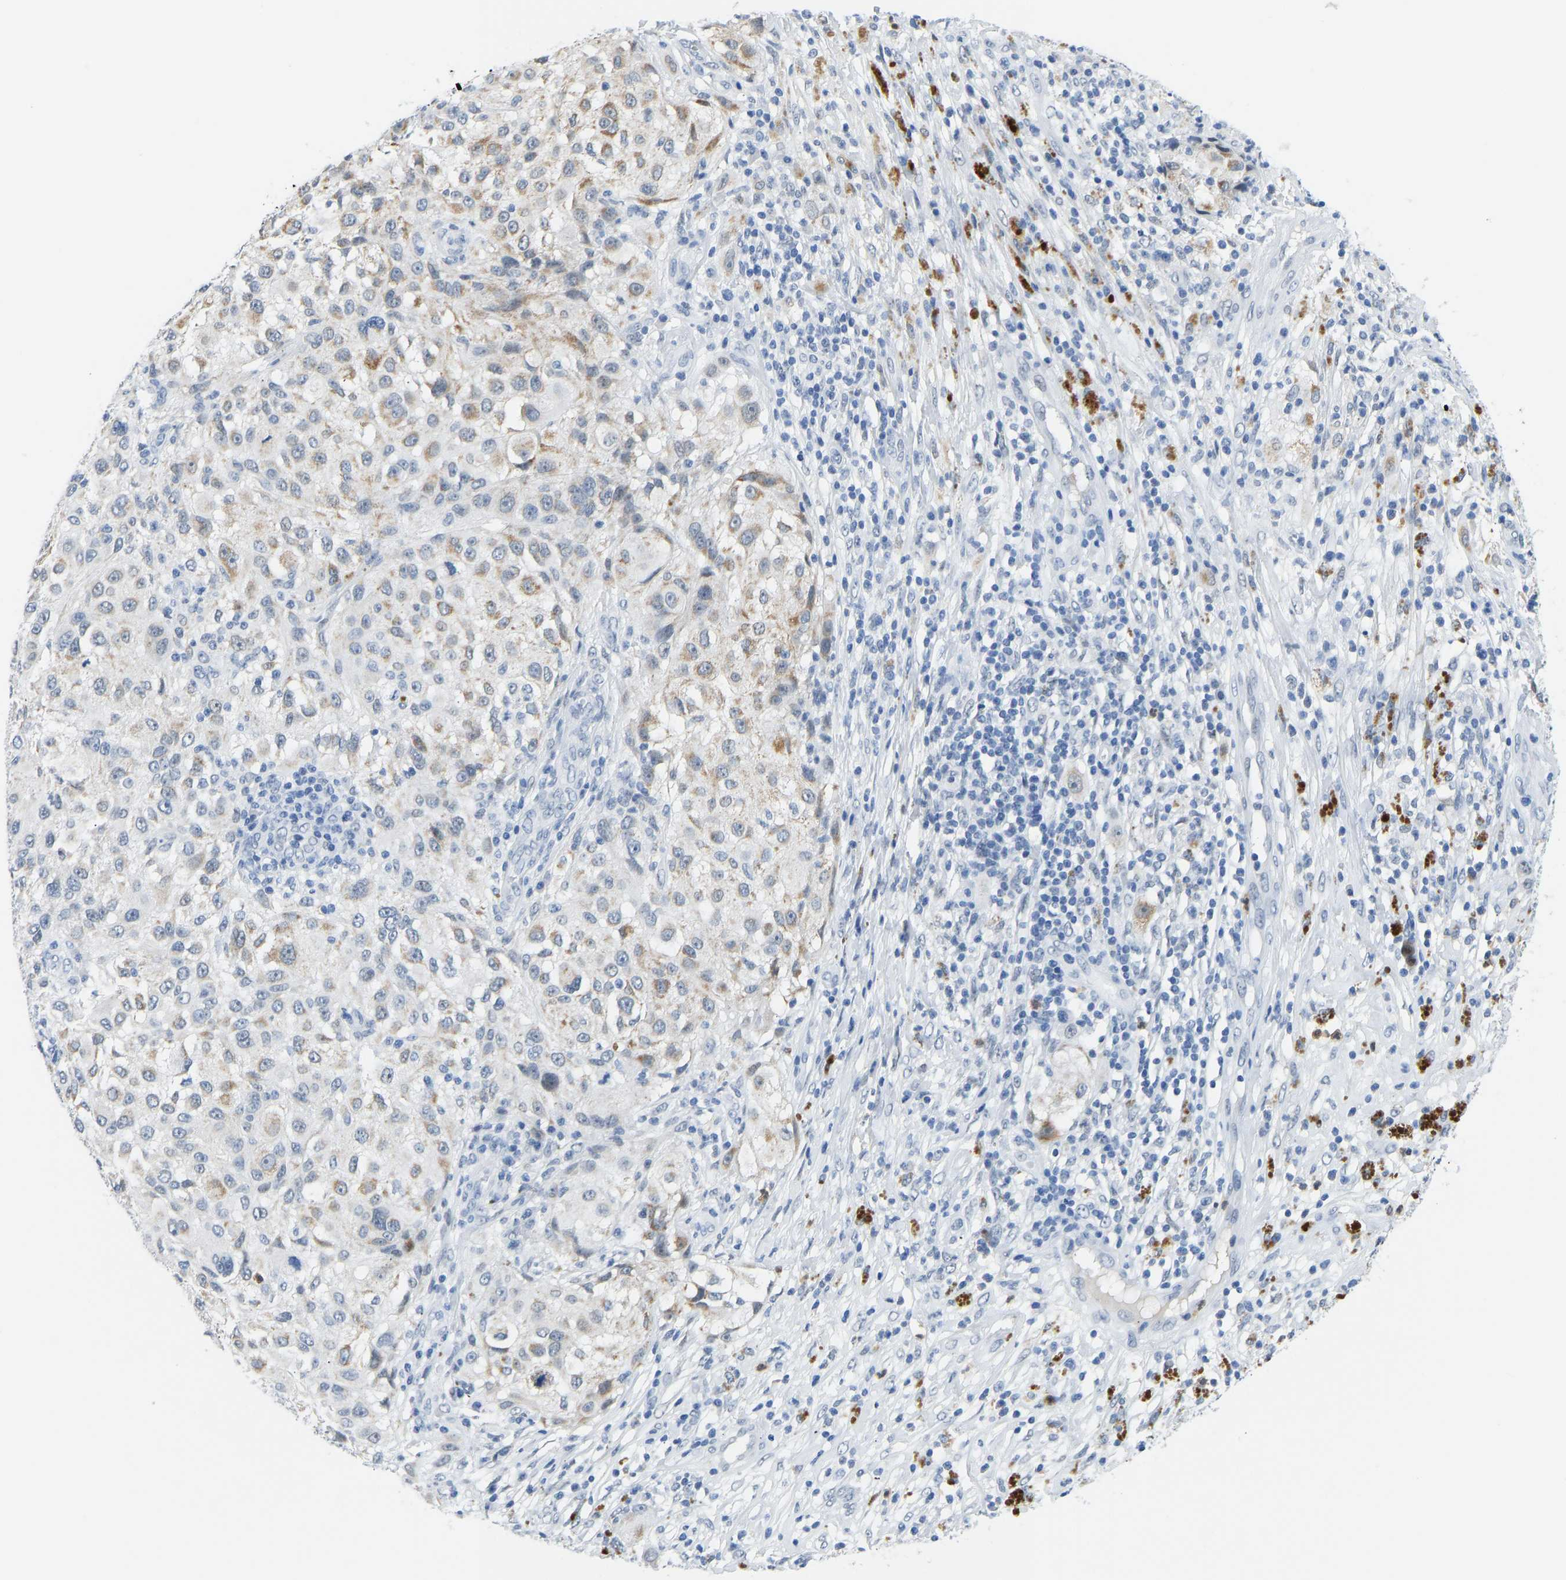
{"staining": {"intensity": "negative", "quantity": "none", "location": "none"}, "tissue": "melanoma", "cell_type": "Tumor cells", "image_type": "cancer", "snomed": [{"axis": "morphology", "description": "Necrosis, NOS"}, {"axis": "morphology", "description": "Malignant melanoma, NOS"}, {"axis": "topography", "description": "Skin"}], "caption": "This is a histopathology image of immunohistochemistry staining of melanoma, which shows no expression in tumor cells. Nuclei are stained in blue.", "gene": "TXNDC2", "patient": {"sex": "female", "age": 87}}